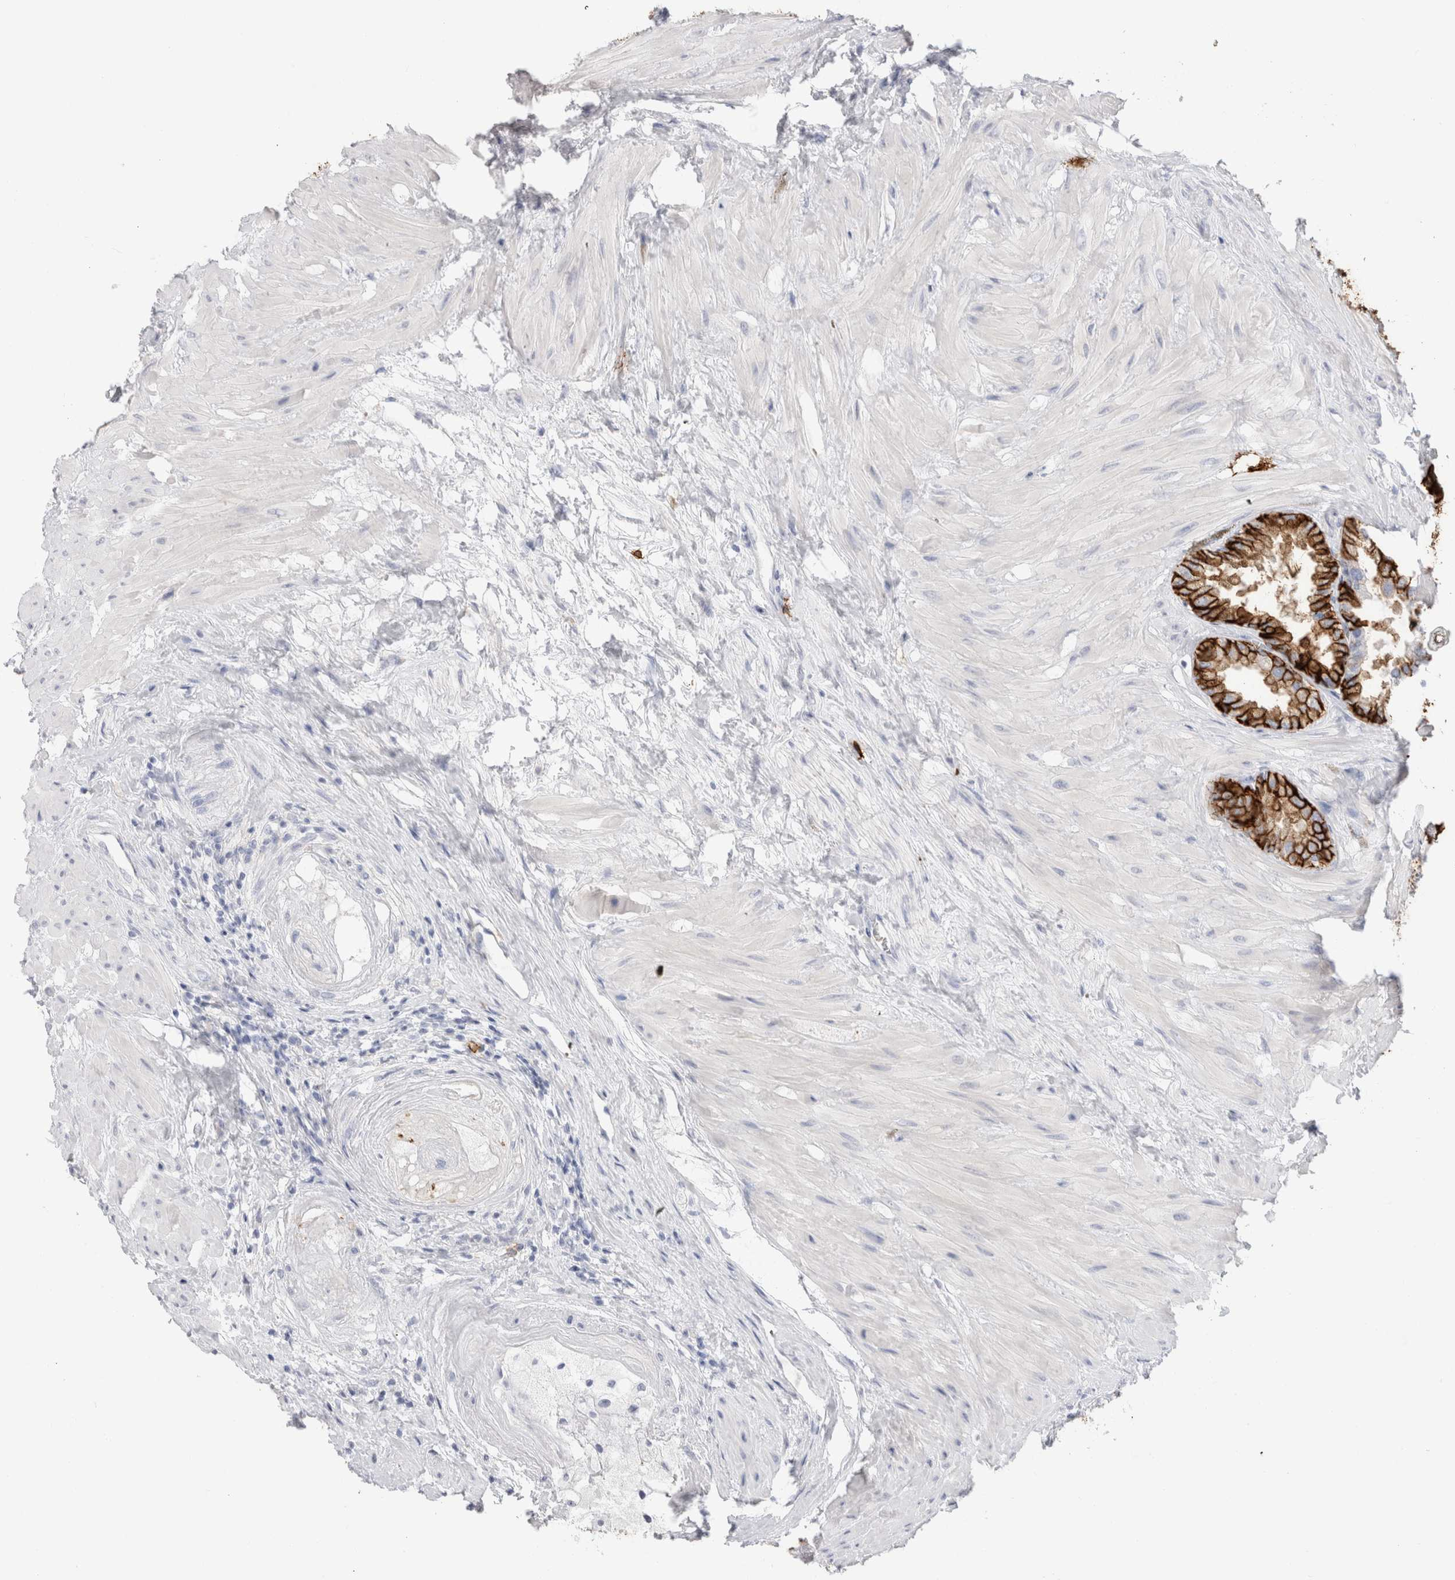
{"staining": {"intensity": "strong", "quantity": "25%-75%", "location": "cytoplasmic/membranous"}, "tissue": "seminal vesicle", "cell_type": "Glandular cells", "image_type": "normal", "snomed": [{"axis": "morphology", "description": "Normal tissue, NOS"}, {"axis": "topography", "description": "Seminal veicle"}], "caption": "Seminal vesicle stained with immunohistochemistry (IHC) demonstrates strong cytoplasmic/membranous expression in approximately 25%-75% of glandular cells.", "gene": "CD38", "patient": {"sex": "male", "age": 46}}